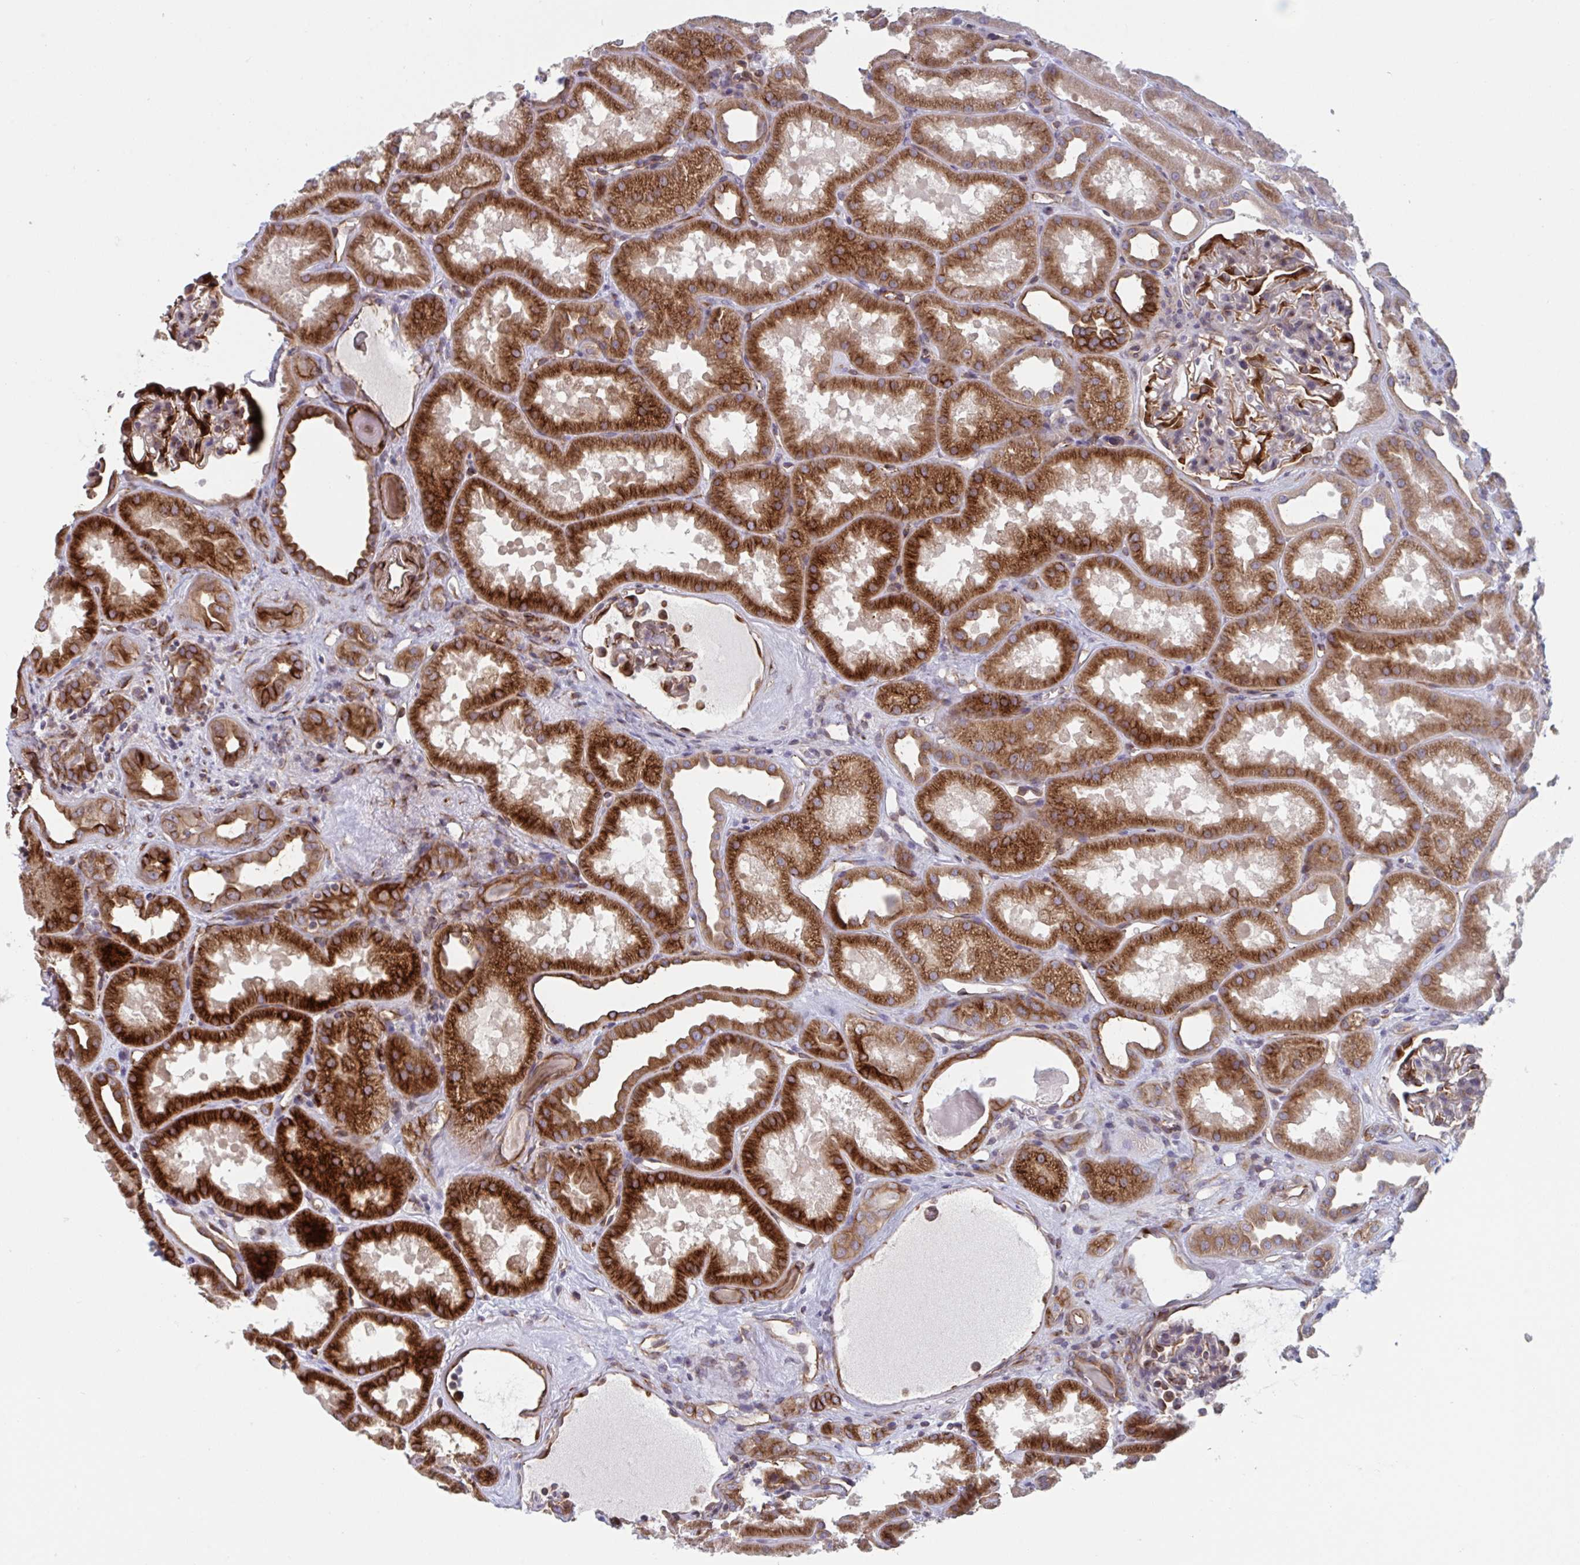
{"staining": {"intensity": "strong", "quantity": "<25%", "location": "cytoplasmic/membranous"}, "tissue": "kidney", "cell_type": "Cells in glomeruli", "image_type": "normal", "snomed": [{"axis": "morphology", "description": "Normal tissue, NOS"}, {"axis": "topography", "description": "Kidney"}], "caption": "Cells in glomeruli show strong cytoplasmic/membranous expression in approximately <25% of cells in benign kidney.", "gene": "TNFSF10", "patient": {"sex": "male", "age": 61}}